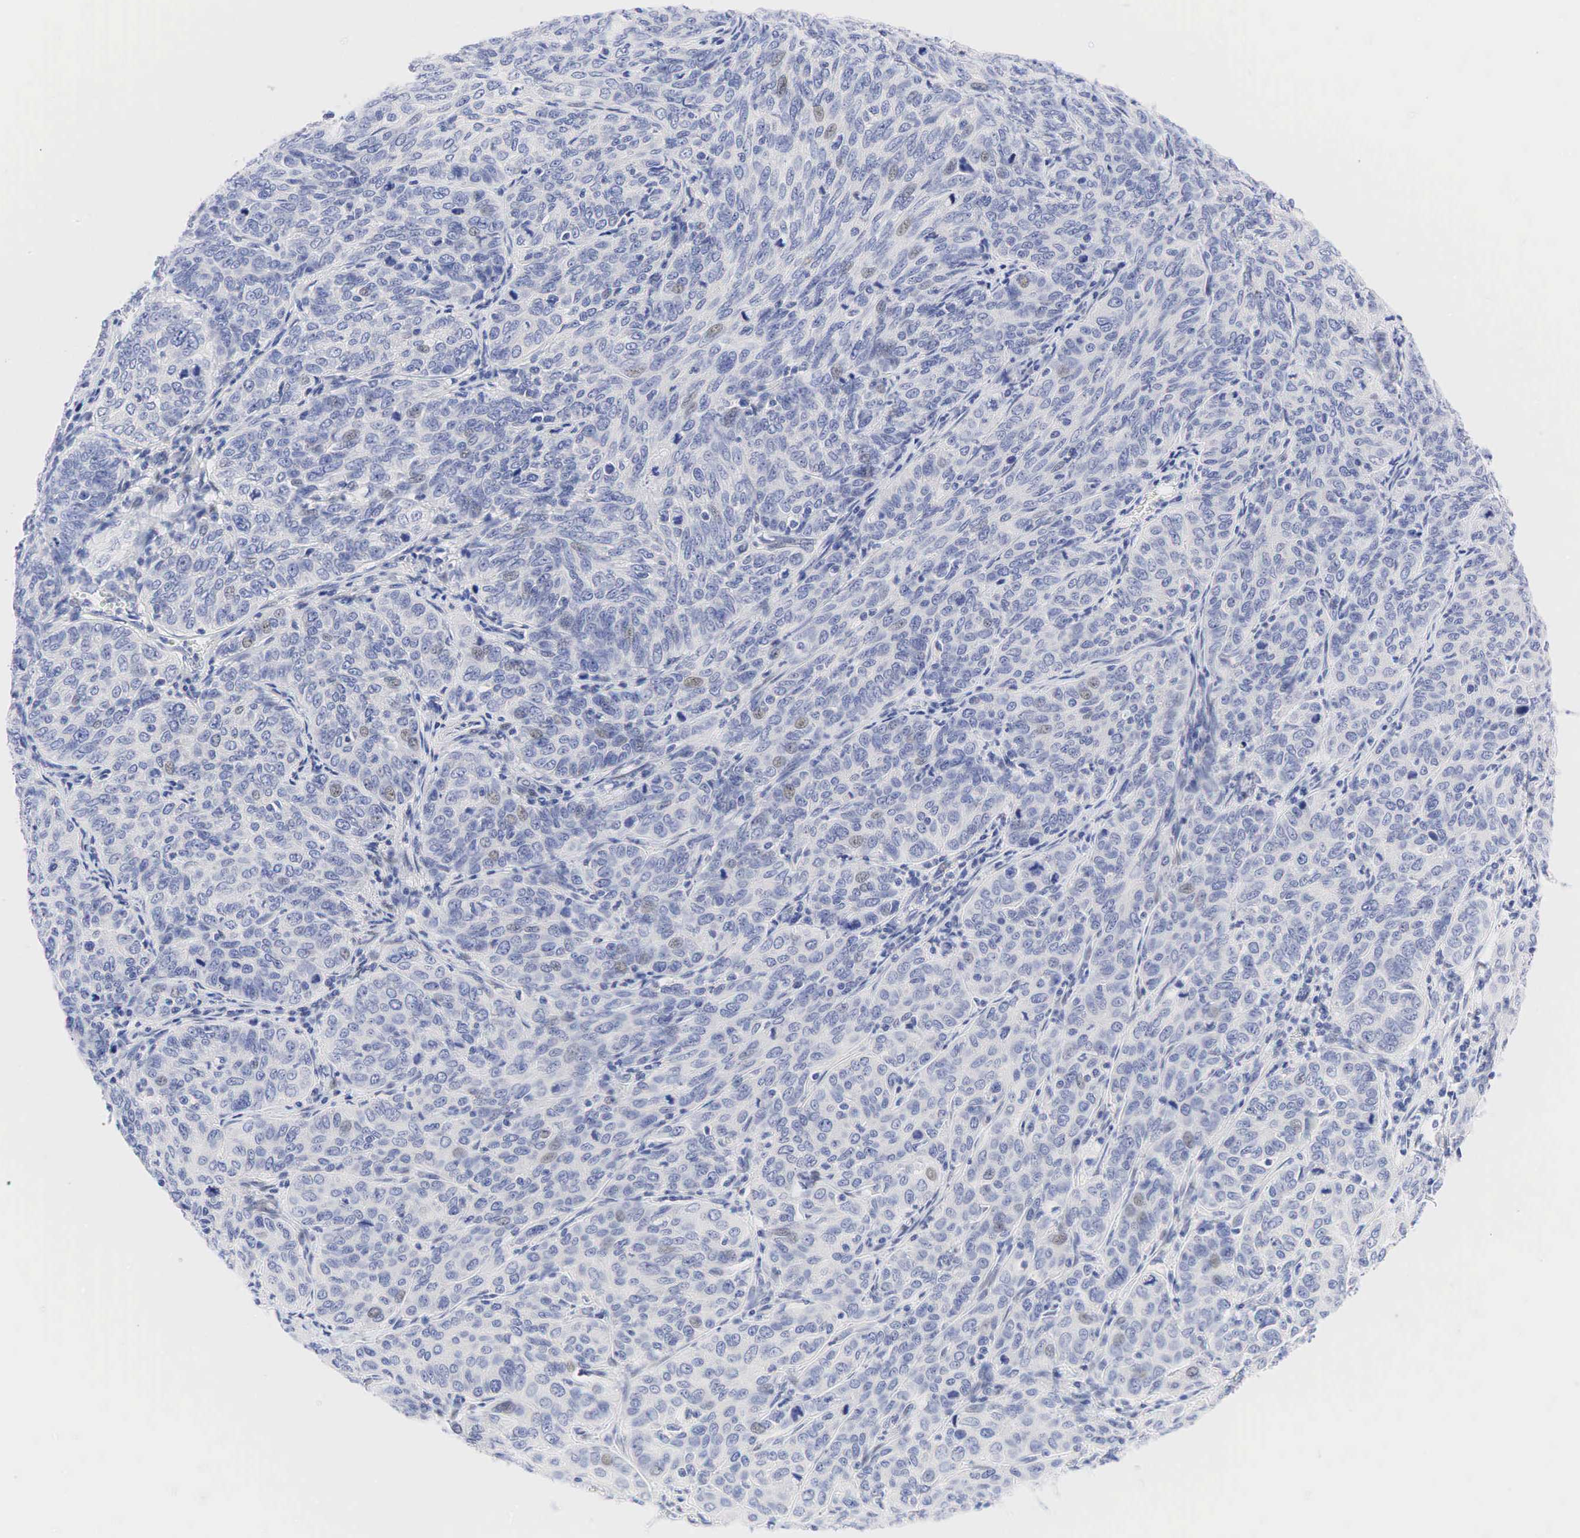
{"staining": {"intensity": "weak", "quantity": "<25%", "location": "nuclear"}, "tissue": "cervical cancer", "cell_type": "Tumor cells", "image_type": "cancer", "snomed": [{"axis": "morphology", "description": "Squamous cell carcinoma, NOS"}, {"axis": "topography", "description": "Cervix"}], "caption": "Cervical squamous cell carcinoma was stained to show a protein in brown. There is no significant expression in tumor cells. (DAB (3,3'-diaminobenzidine) IHC, high magnification).", "gene": "AR", "patient": {"sex": "female", "age": 38}}